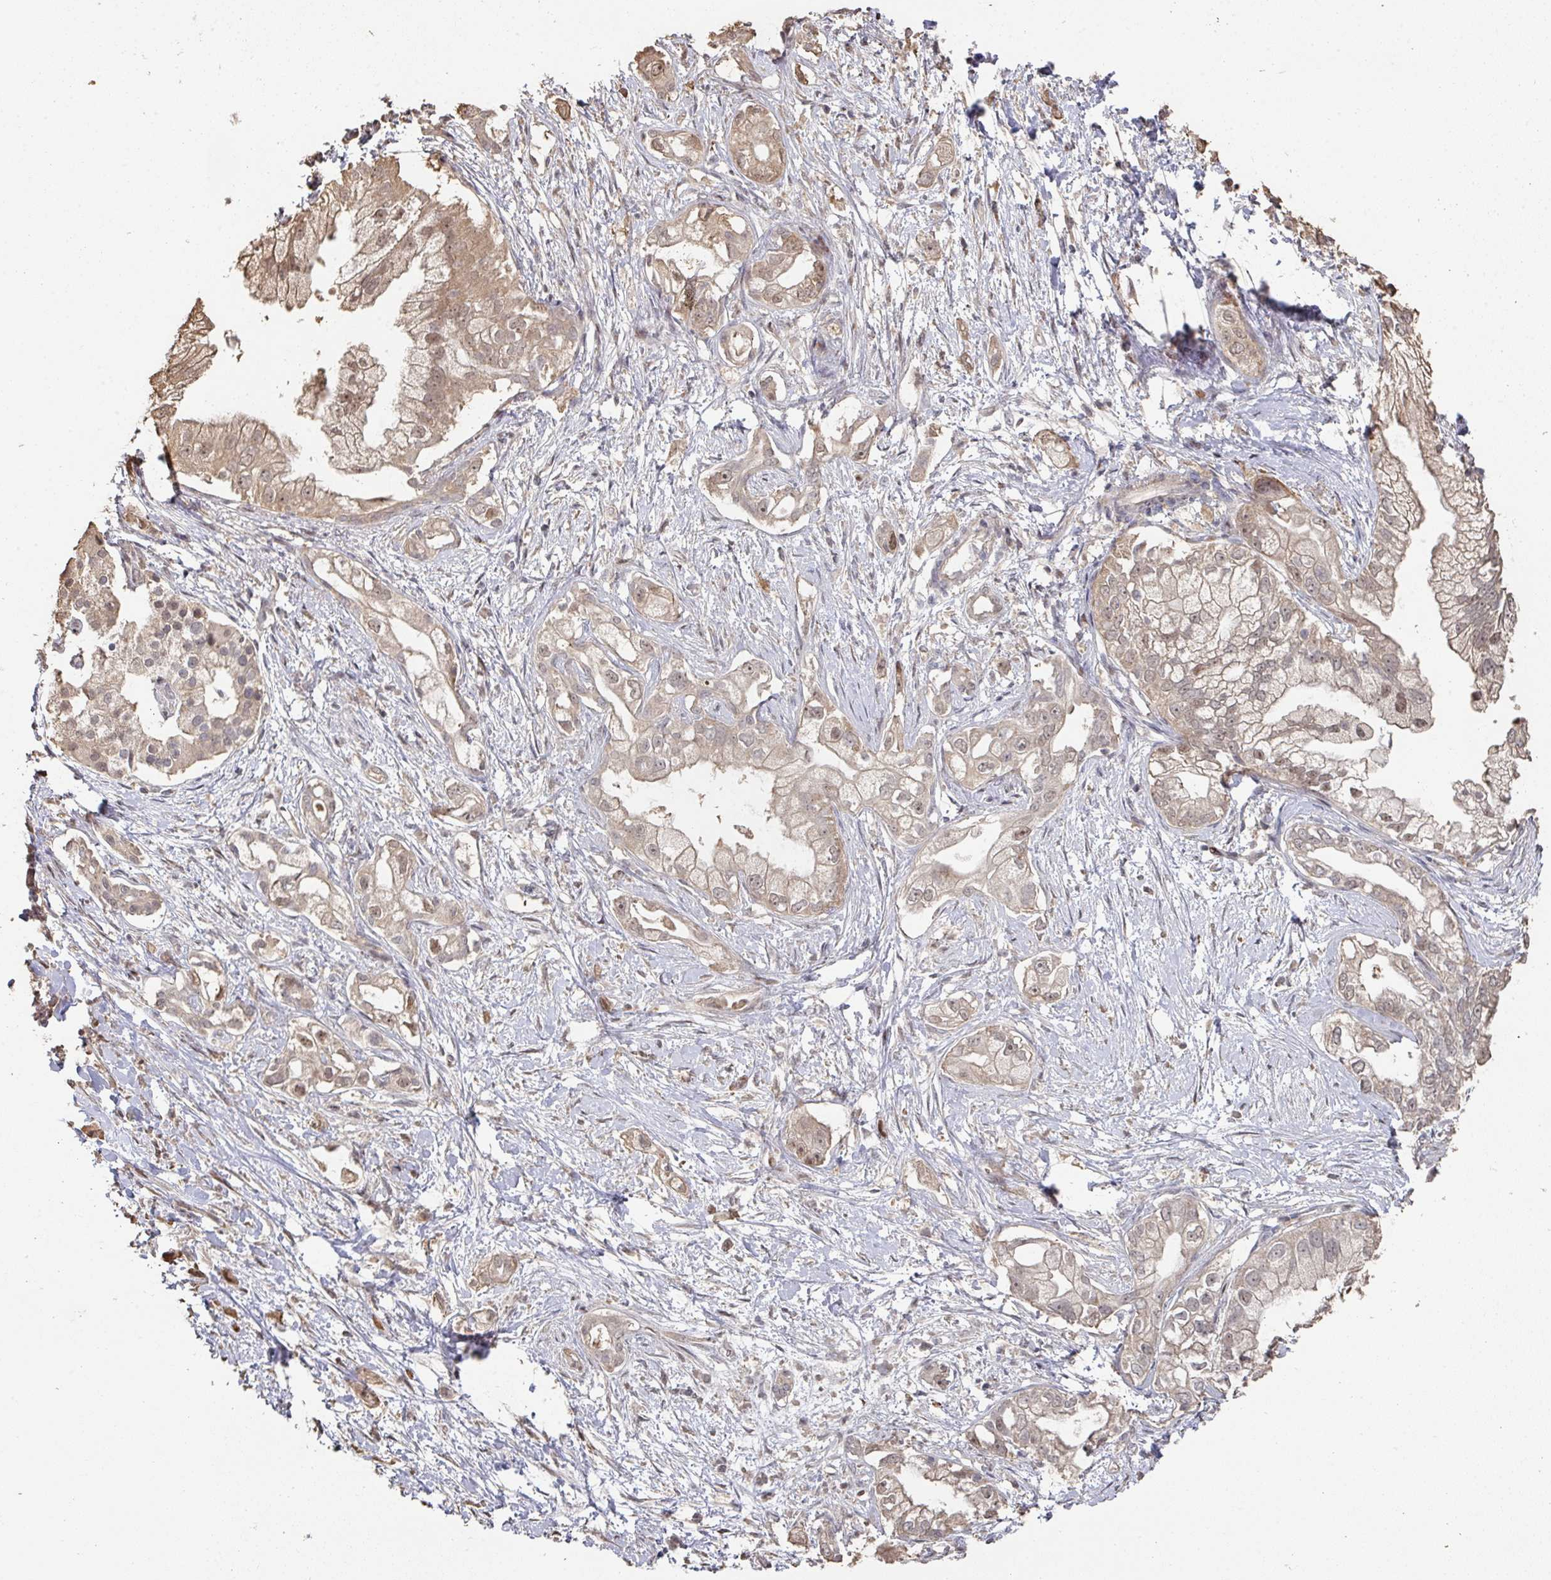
{"staining": {"intensity": "weak", "quantity": ">75%", "location": "cytoplasmic/membranous,nuclear"}, "tissue": "pancreatic cancer", "cell_type": "Tumor cells", "image_type": "cancer", "snomed": [{"axis": "morphology", "description": "Adenocarcinoma, NOS"}, {"axis": "topography", "description": "Pancreas"}], "caption": "Protein expression analysis of human pancreatic adenocarcinoma reveals weak cytoplasmic/membranous and nuclear staining in approximately >75% of tumor cells.", "gene": "CA7", "patient": {"sex": "male", "age": 70}}